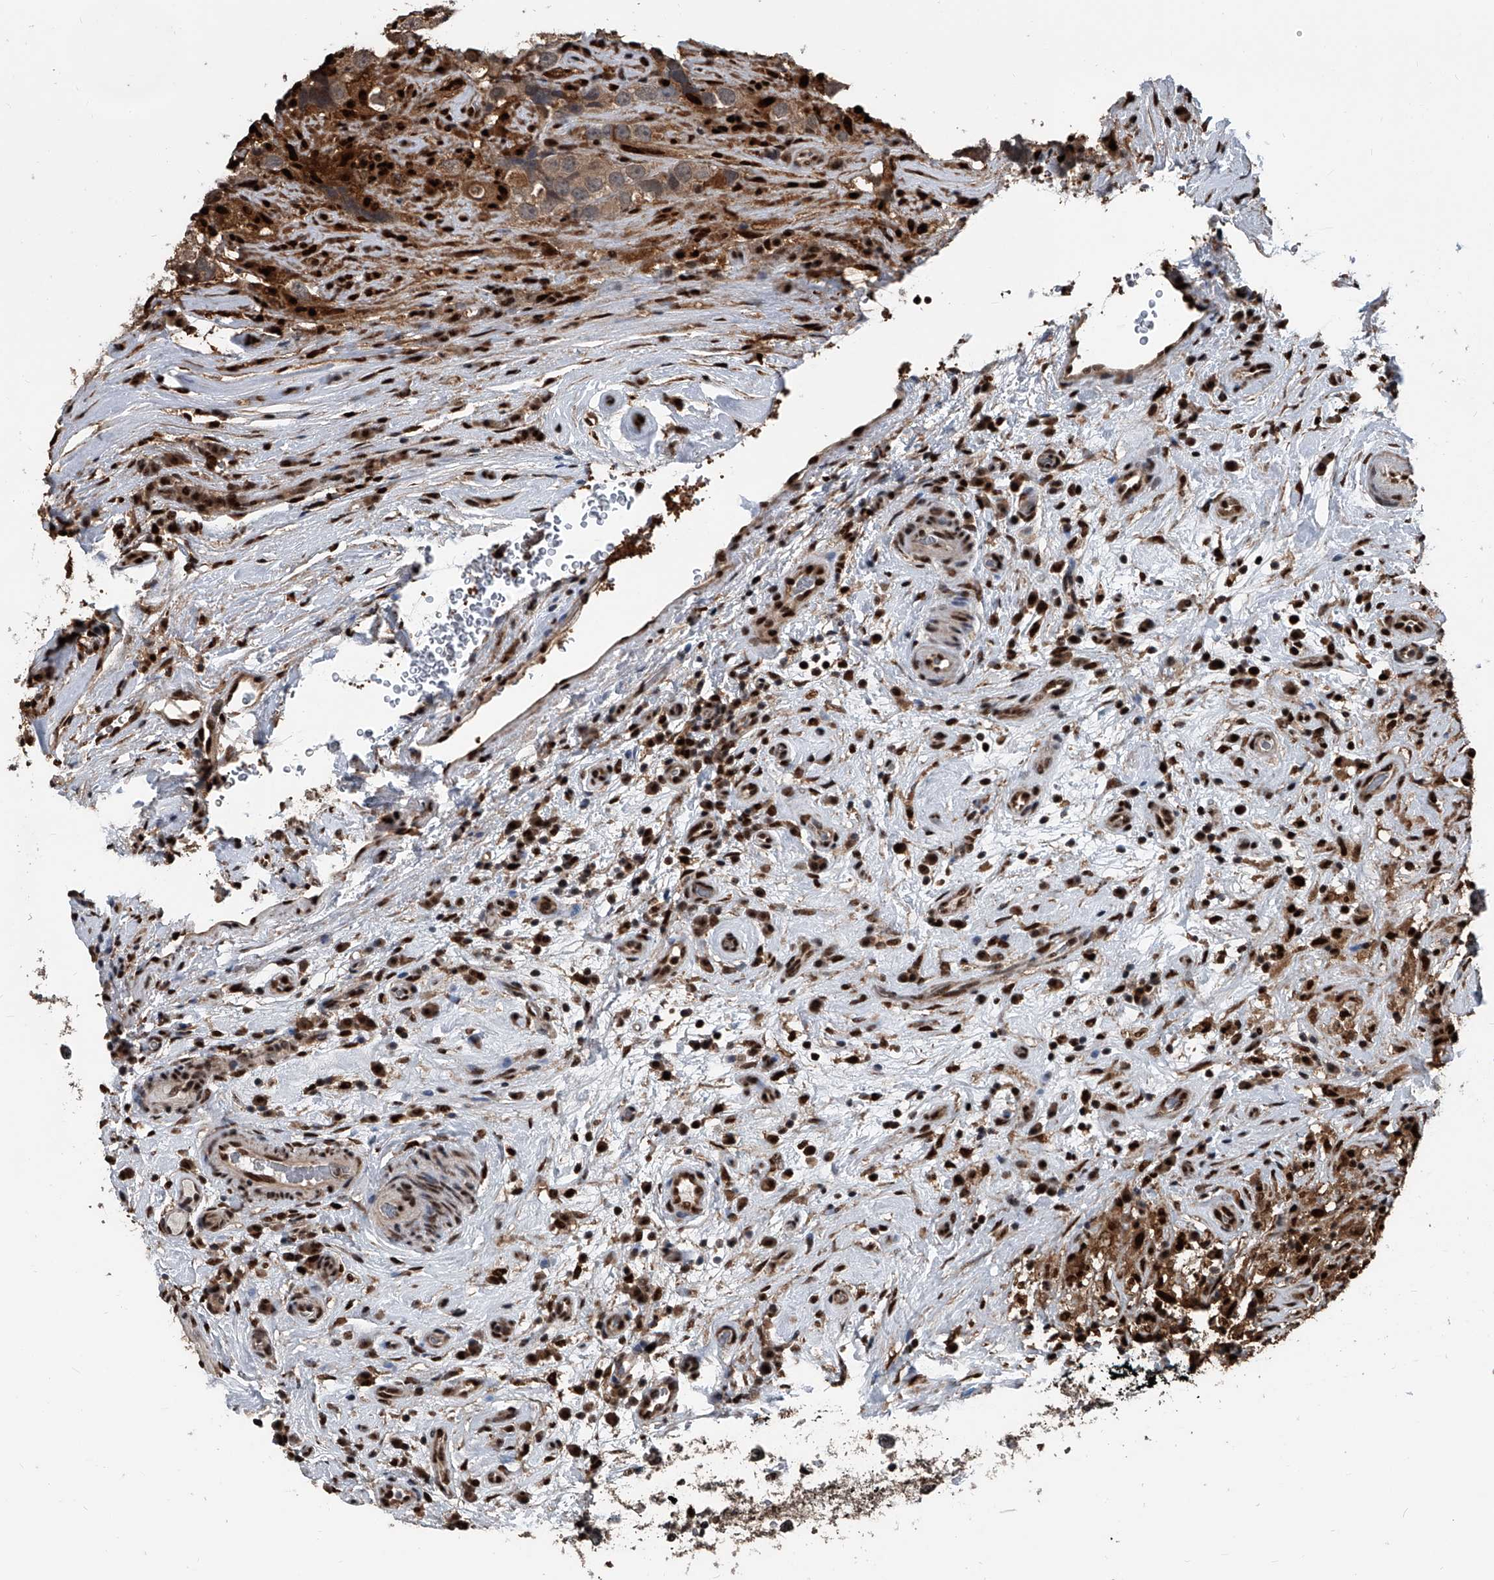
{"staining": {"intensity": "weak", "quantity": ">75%", "location": "cytoplasmic/membranous"}, "tissue": "testis cancer", "cell_type": "Tumor cells", "image_type": "cancer", "snomed": [{"axis": "morphology", "description": "Seminoma, NOS"}, {"axis": "topography", "description": "Testis"}], "caption": "IHC (DAB (3,3'-diaminobenzidine)) staining of human testis cancer (seminoma) exhibits weak cytoplasmic/membranous protein expression in approximately >75% of tumor cells.", "gene": "FKBP5", "patient": {"sex": "male", "age": 49}}